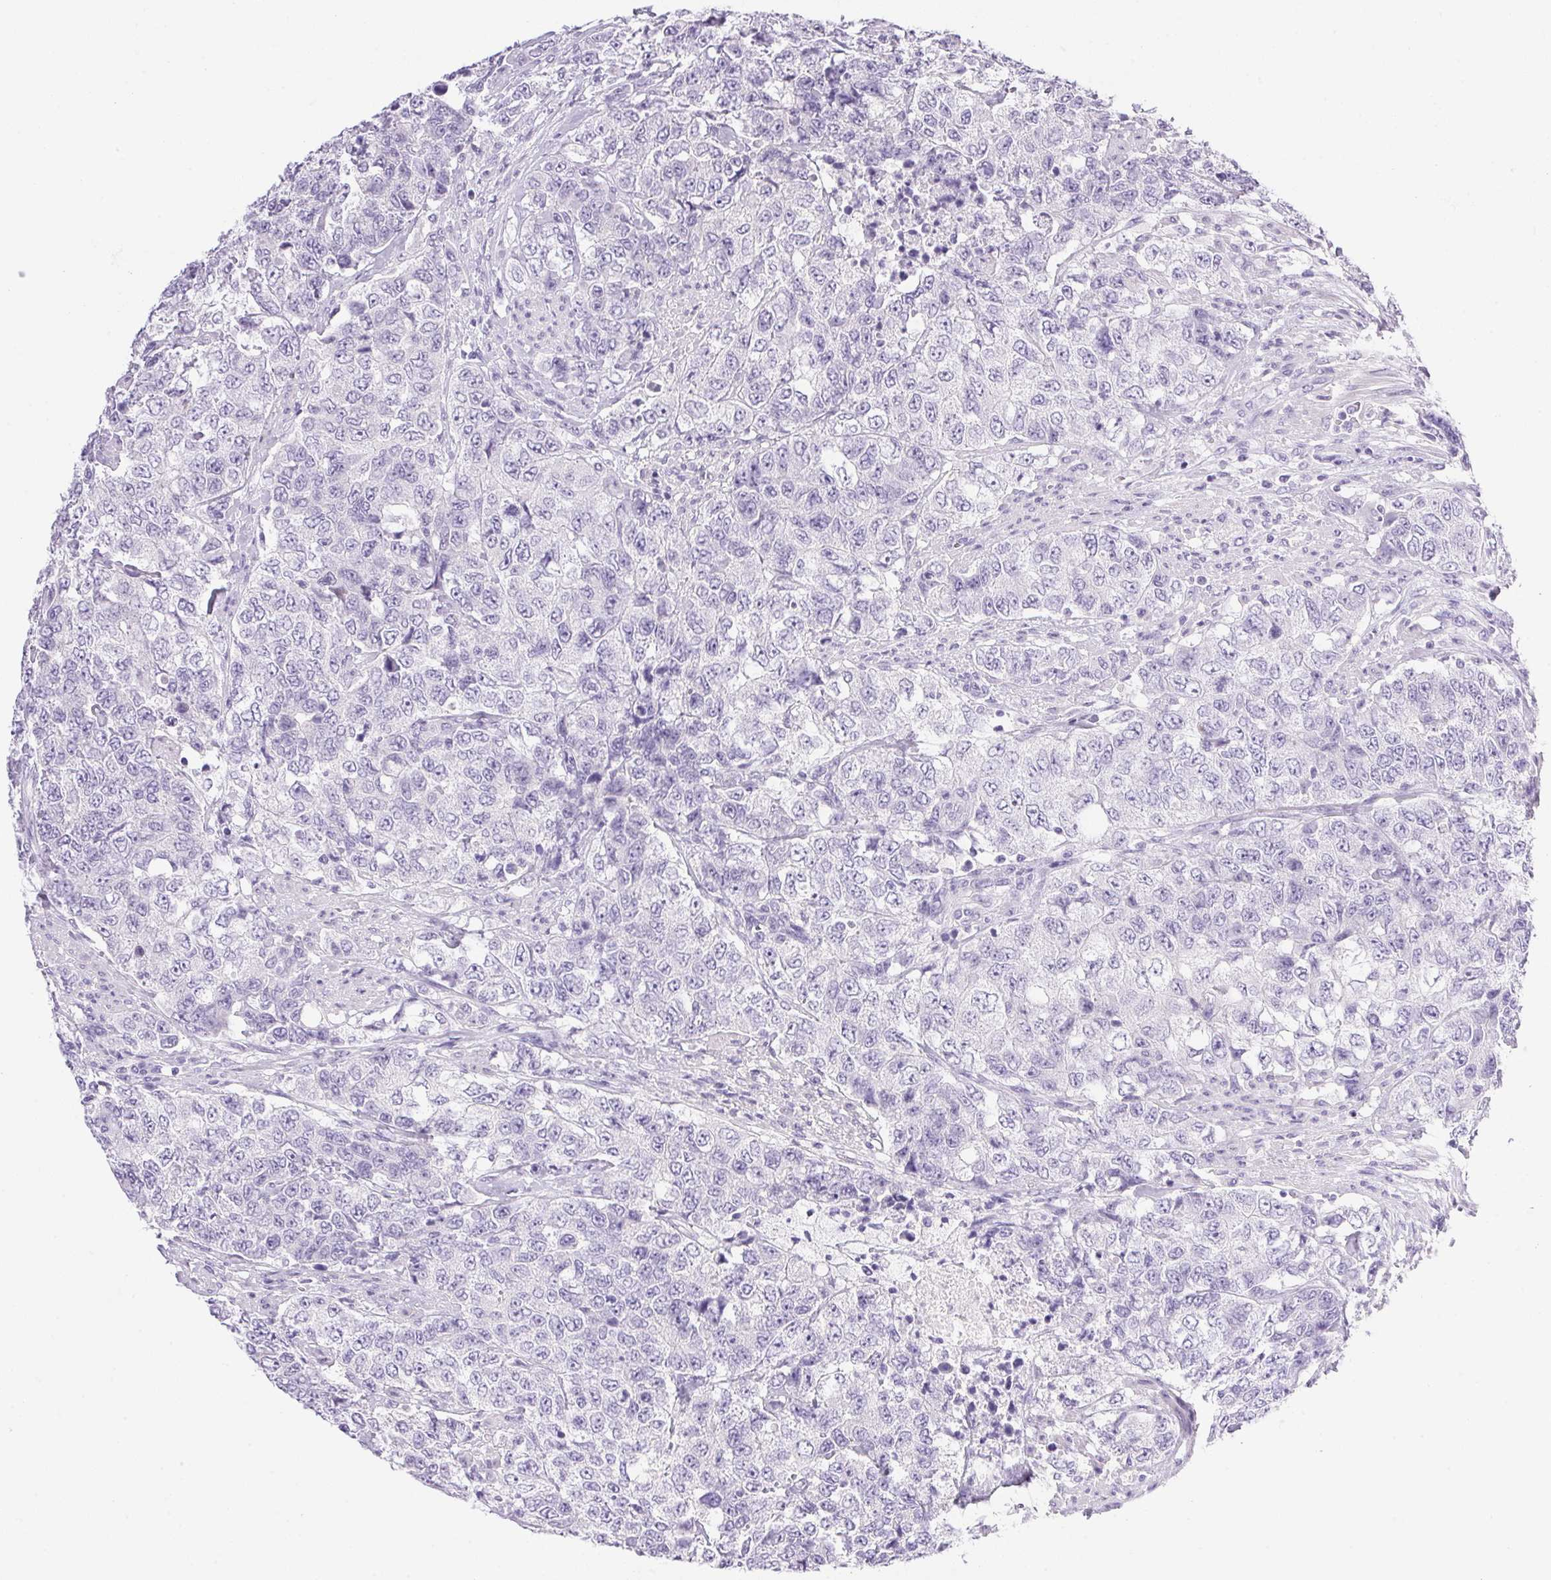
{"staining": {"intensity": "negative", "quantity": "none", "location": "none"}, "tissue": "urothelial cancer", "cell_type": "Tumor cells", "image_type": "cancer", "snomed": [{"axis": "morphology", "description": "Urothelial carcinoma, High grade"}, {"axis": "topography", "description": "Urinary bladder"}], "caption": "An immunohistochemistry histopathology image of urothelial cancer is shown. There is no staining in tumor cells of urothelial cancer. (Brightfield microscopy of DAB (3,3'-diaminobenzidine) immunohistochemistry at high magnification).", "gene": "ATP6V0A4", "patient": {"sex": "female", "age": 78}}